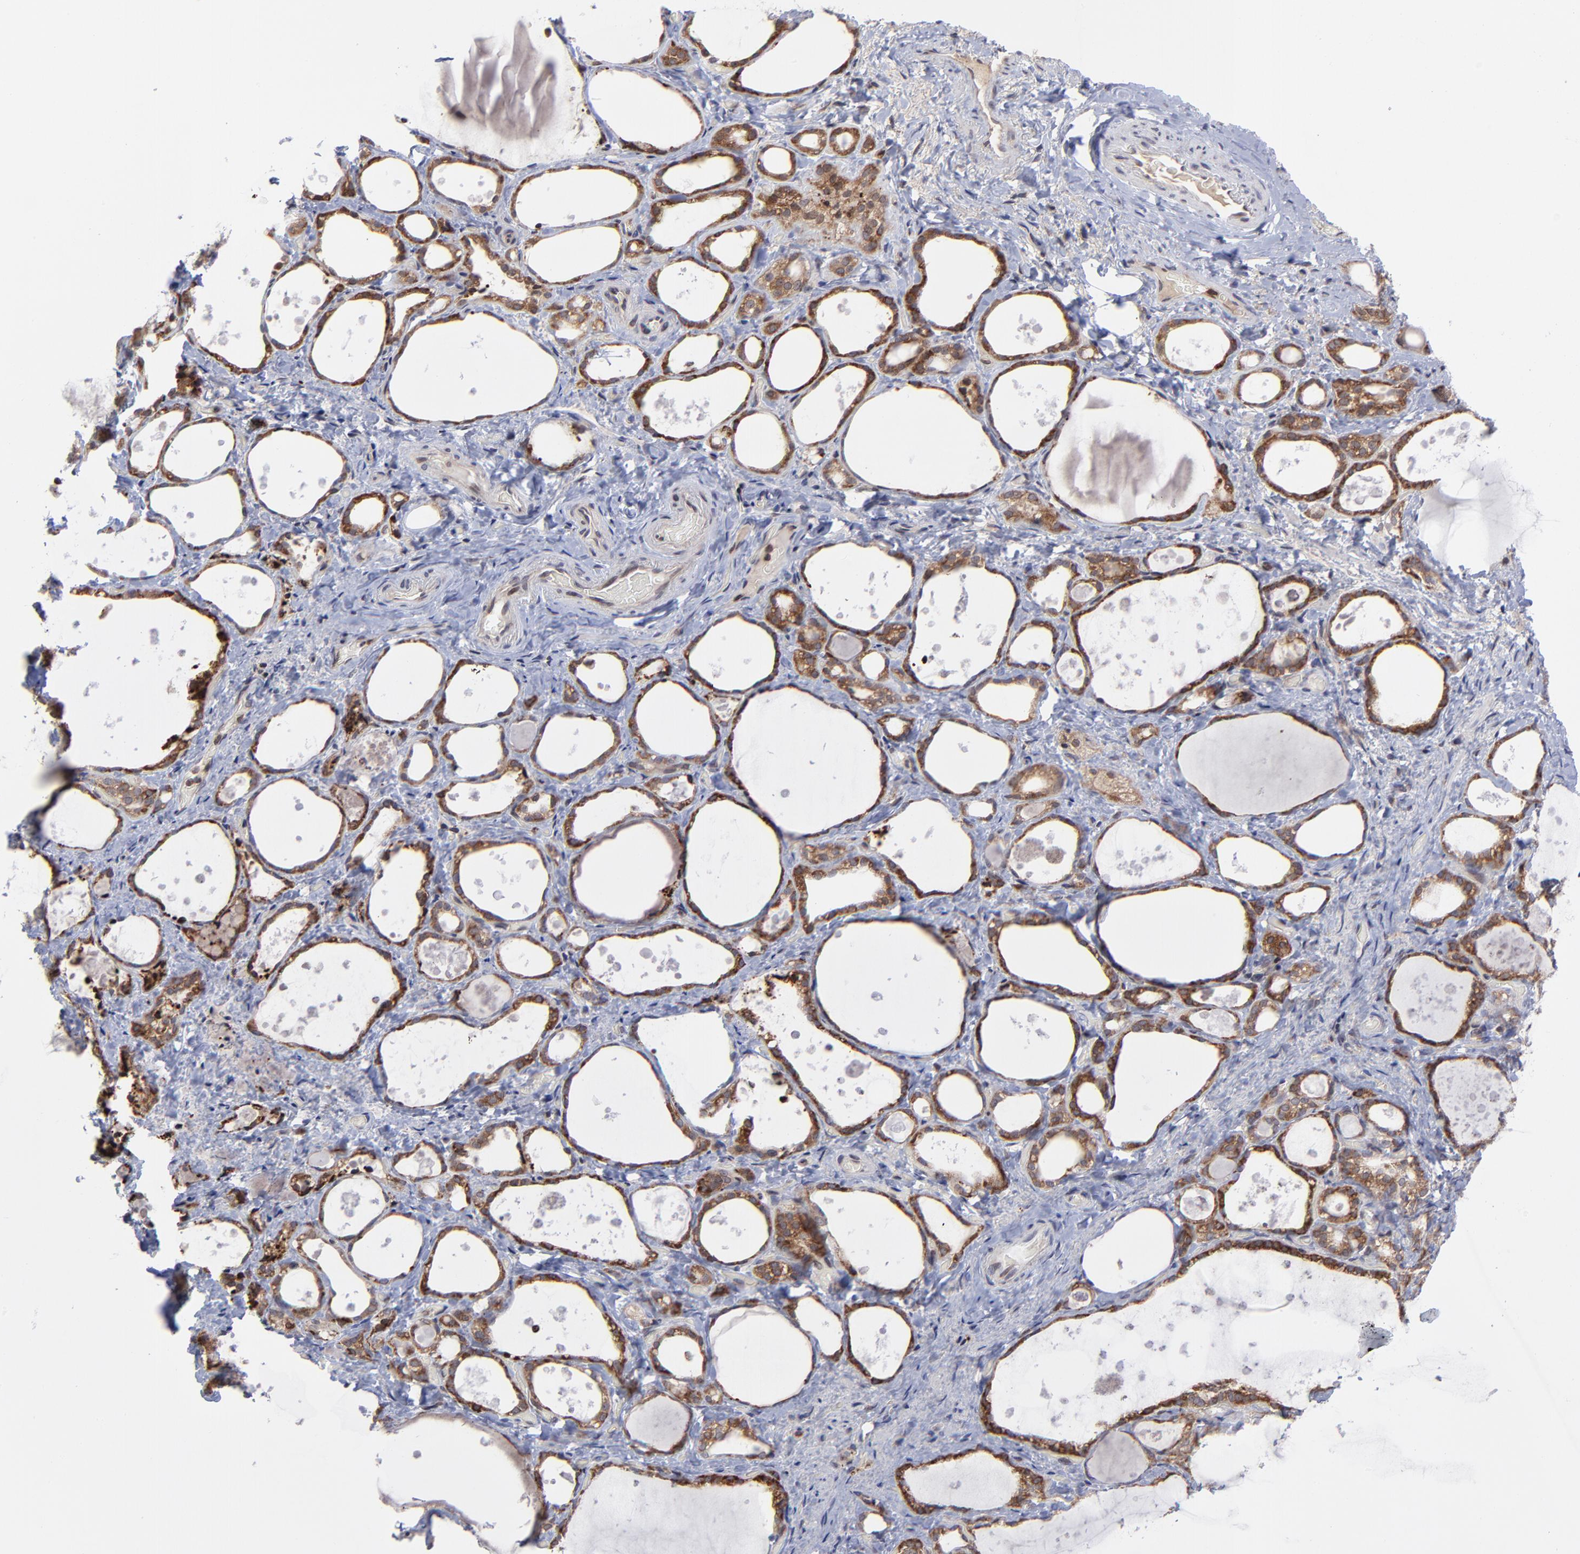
{"staining": {"intensity": "strong", "quantity": ">75%", "location": "cytoplasmic/membranous"}, "tissue": "thyroid gland", "cell_type": "Glandular cells", "image_type": "normal", "snomed": [{"axis": "morphology", "description": "Normal tissue, NOS"}, {"axis": "topography", "description": "Thyroid gland"}], "caption": "High-power microscopy captured an immunohistochemistry micrograph of normal thyroid gland, revealing strong cytoplasmic/membranous positivity in about >75% of glandular cells.", "gene": "UBE2L6", "patient": {"sex": "female", "age": 75}}